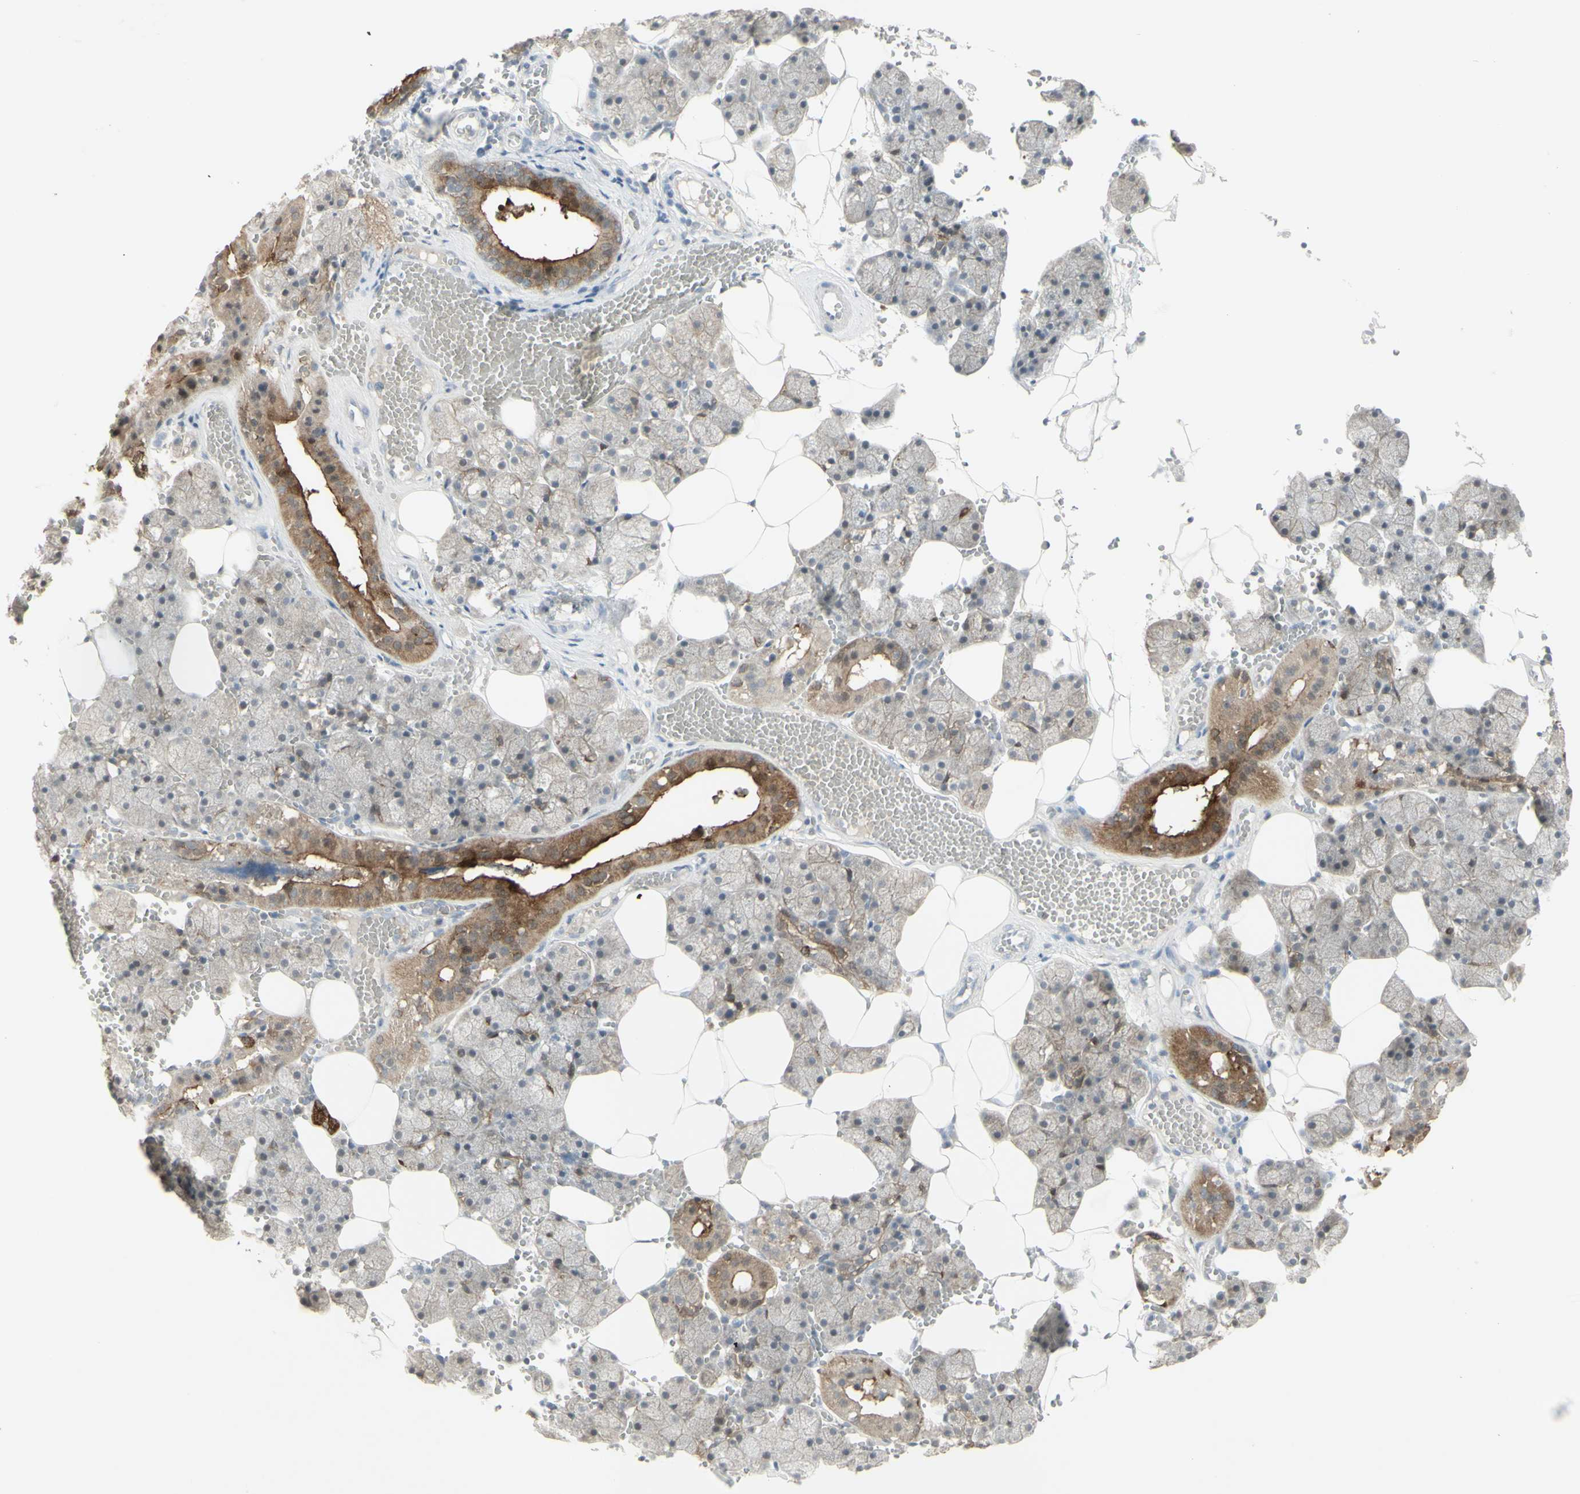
{"staining": {"intensity": "strong", "quantity": "25%-75%", "location": "cytoplasmic/membranous"}, "tissue": "salivary gland", "cell_type": "Glandular cells", "image_type": "normal", "snomed": [{"axis": "morphology", "description": "Normal tissue, NOS"}, {"axis": "topography", "description": "Salivary gland"}], "caption": "Salivary gland stained with DAB immunohistochemistry demonstrates high levels of strong cytoplasmic/membranous staining in approximately 25%-75% of glandular cells. Using DAB (brown) and hematoxylin (blue) stains, captured at high magnification using brightfield microscopy.", "gene": "C1orf116", "patient": {"sex": "male", "age": 62}}